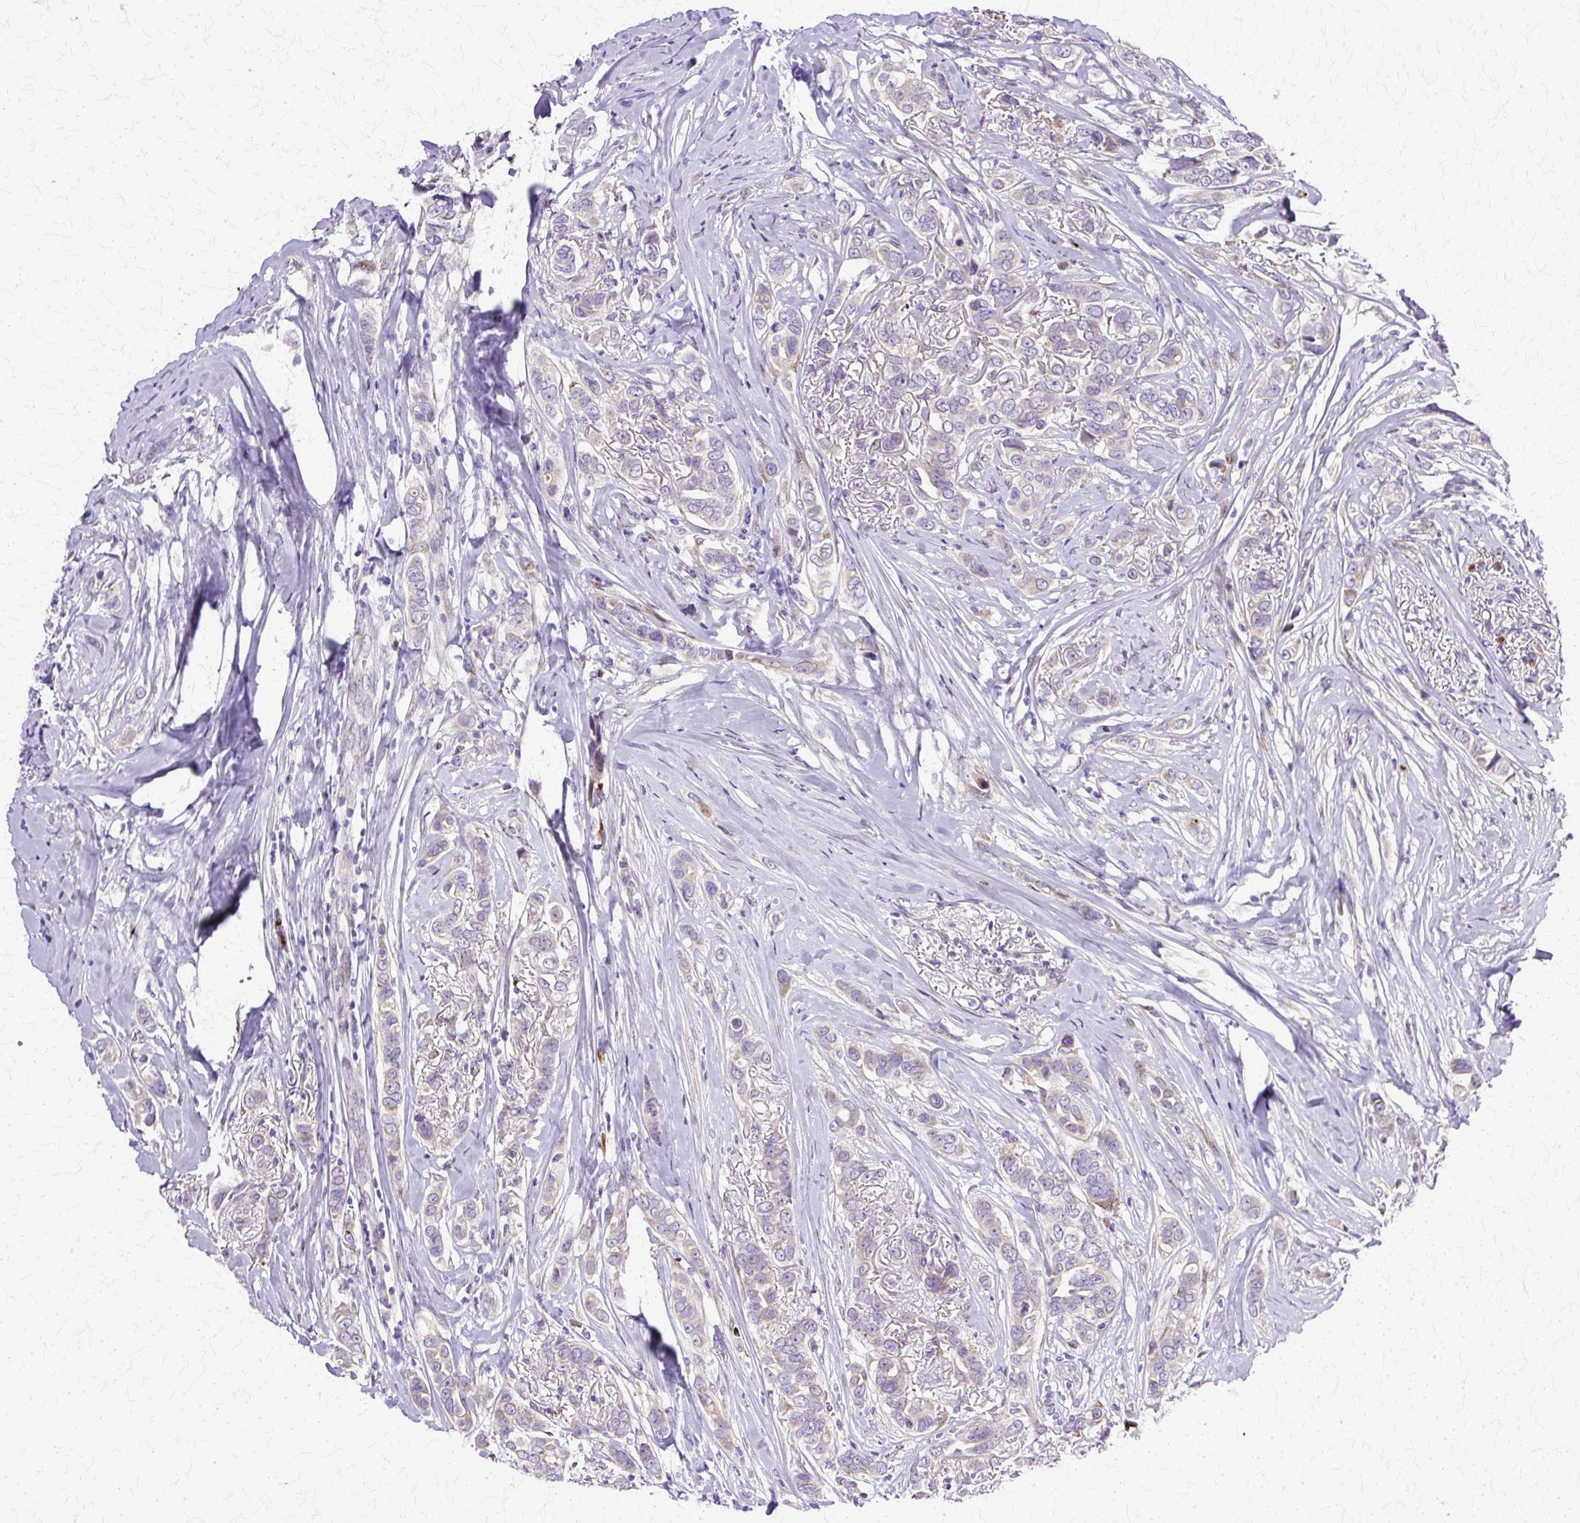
{"staining": {"intensity": "negative", "quantity": "none", "location": "none"}, "tissue": "breast cancer", "cell_type": "Tumor cells", "image_type": "cancer", "snomed": [{"axis": "morphology", "description": "Lobular carcinoma"}, {"axis": "topography", "description": "Breast"}], "caption": "Breast lobular carcinoma was stained to show a protein in brown. There is no significant positivity in tumor cells. The staining was performed using DAB (3,3'-diaminobenzidine) to visualize the protein expression in brown, while the nuclei were stained in blue with hematoxylin (Magnification: 20x).", "gene": "TBC1D3G", "patient": {"sex": "female", "age": 51}}